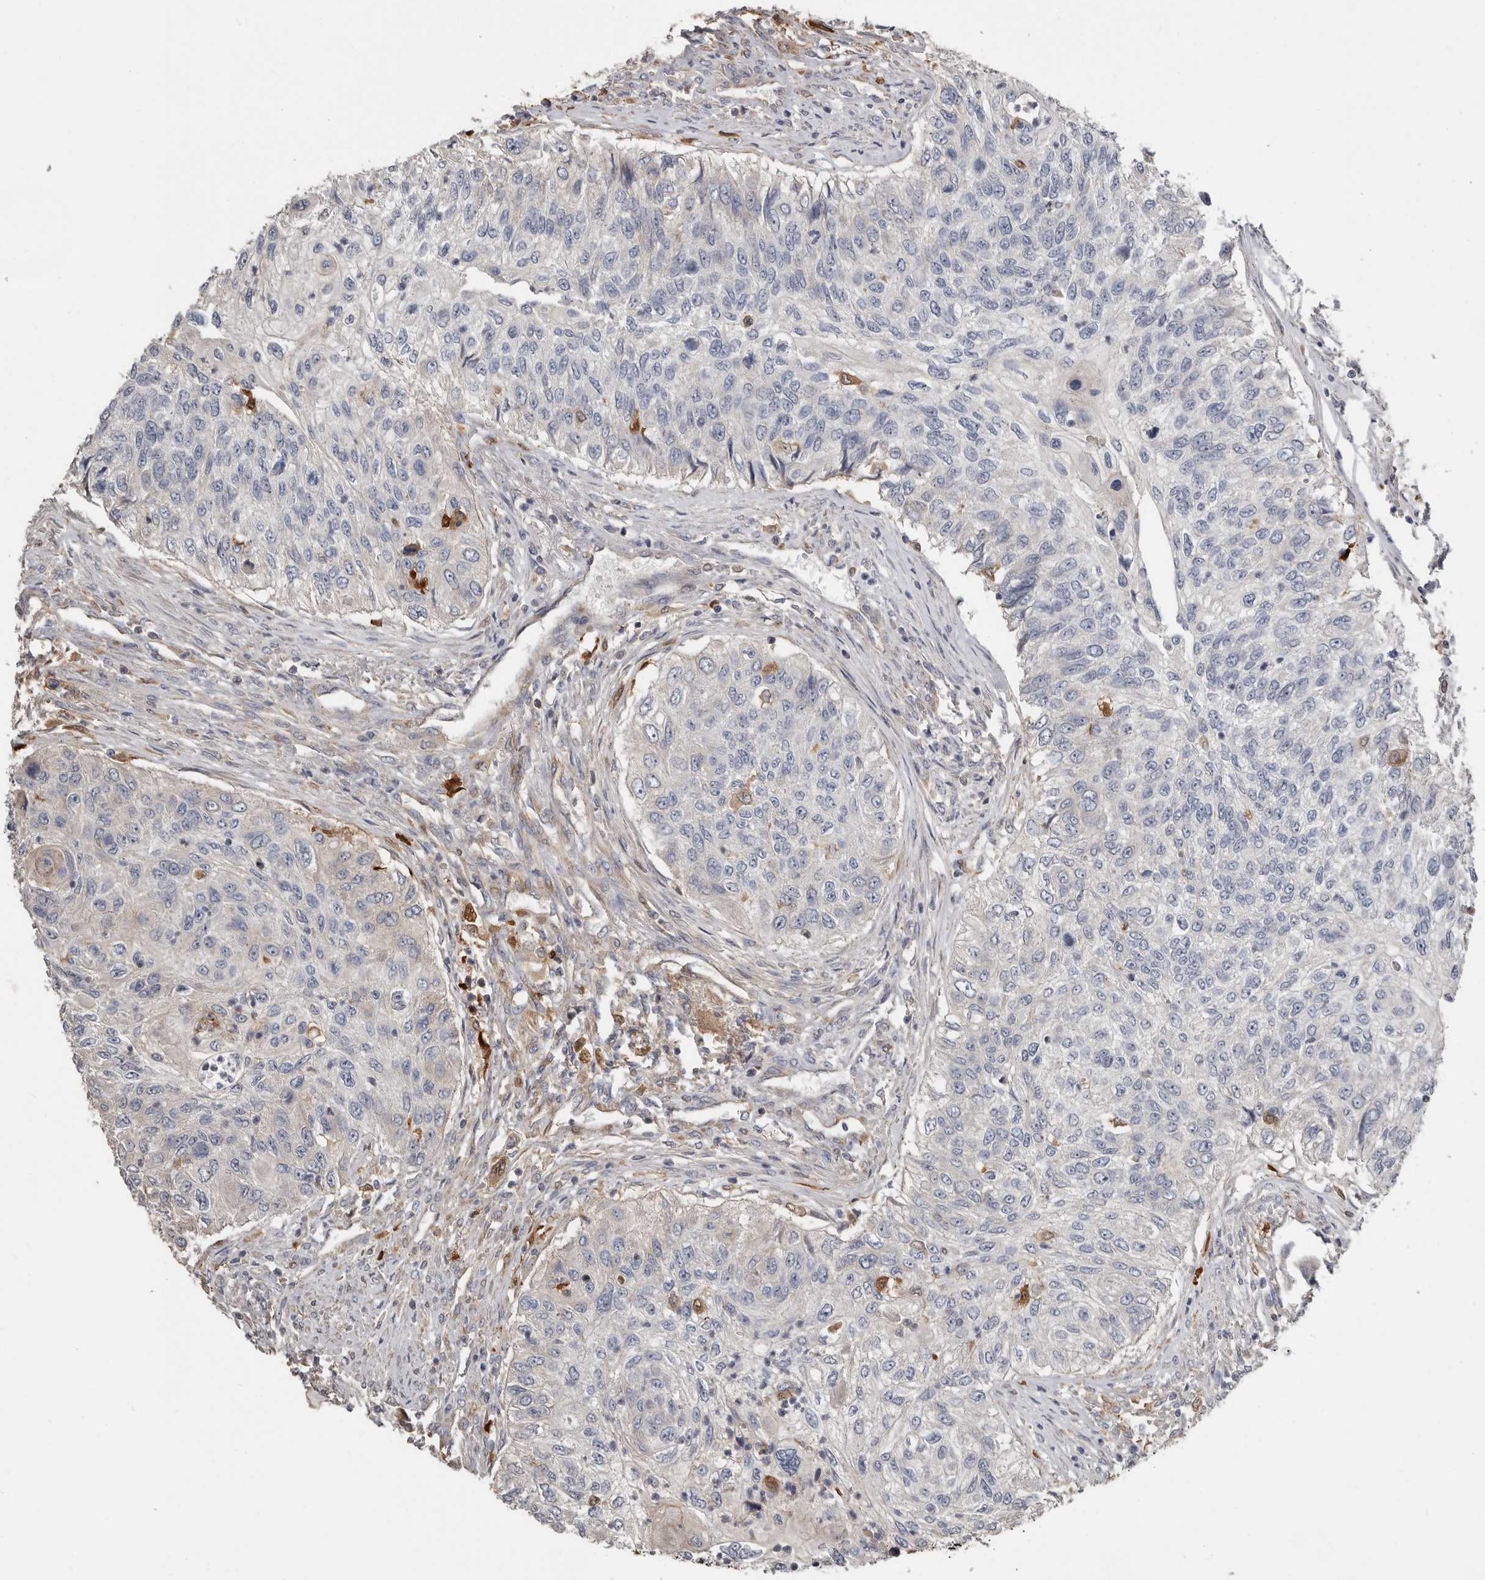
{"staining": {"intensity": "negative", "quantity": "none", "location": "none"}, "tissue": "urothelial cancer", "cell_type": "Tumor cells", "image_type": "cancer", "snomed": [{"axis": "morphology", "description": "Urothelial carcinoma, High grade"}, {"axis": "topography", "description": "Urinary bladder"}], "caption": "This is an immunohistochemistry (IHC) micrograph of urothelial cancer. There is no expression in tumor cells.", "gene": "KCNJ8", "patient": {"sex": "female", "age": 60}}